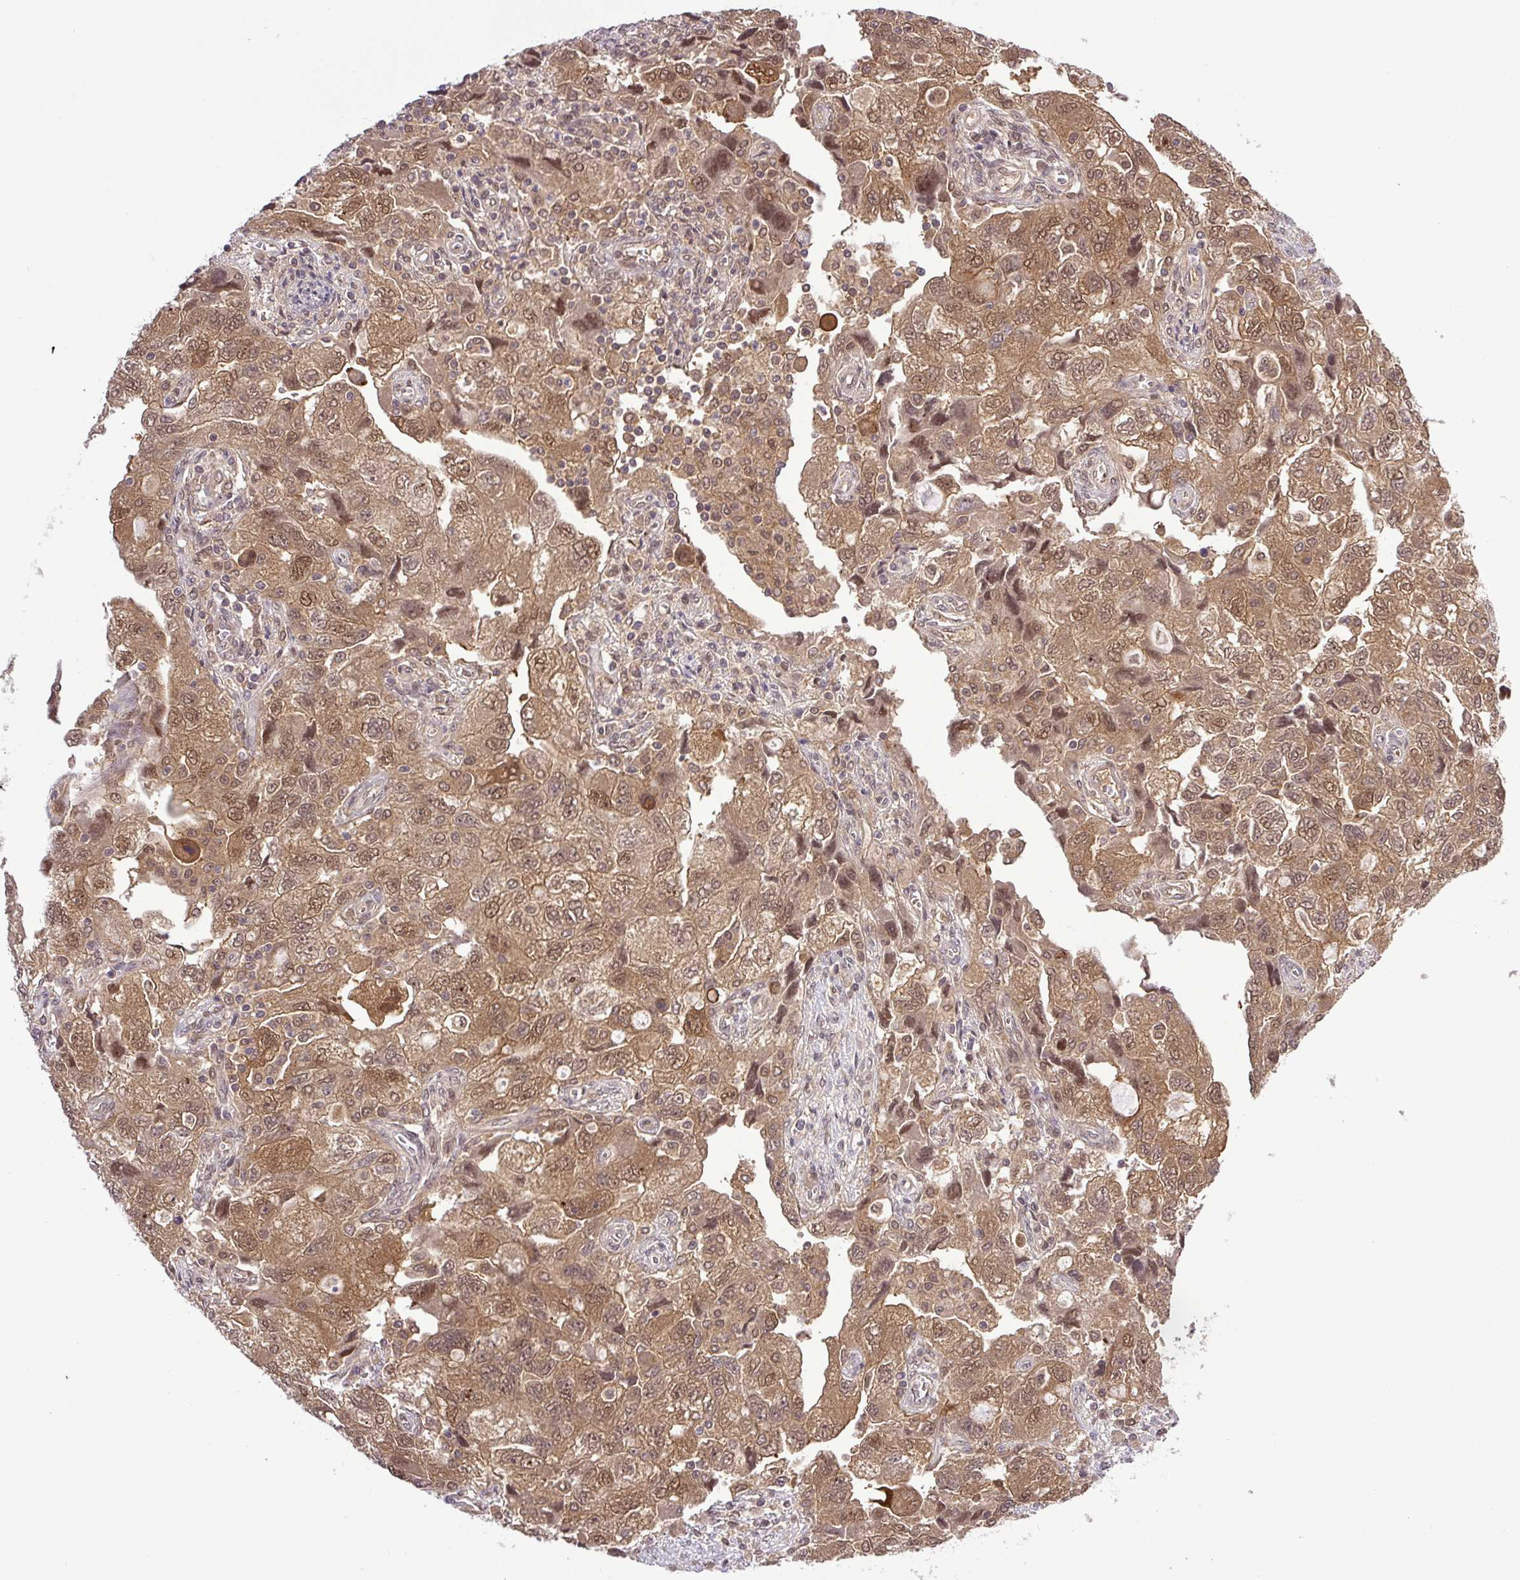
{"staining": {"intensity": "moderate", "quantity": ">75%", "location": "cytoplasmic/membranous,nuclear"}, "tissue": "ovarian cancer", "cell_type": "Tumor cells", "image_type": "cancer", "snomed": [{"axis": "morphology", "description": "Carcinoma, NOS"}, {"axis": "morphology", "description": "Cystadenocarcinoma, serous, NOS"}, {"axis": "topography", "description": "Ovary"}], "caption": "Immunohistochemistry micrograph of neoplastic tissue: human ovarian cancer (serous cystadenocarcinoma) stained using immunohistochemistry (IHC) reveals medium levels of moderate protein expression localized specifically in the cytoplasmic/membranous and nuclear of tumor cells, appearing as a cytoplasmic/membranous and nuclear brown color.", "gene": "SGTA", "patient": {"sex": "female", "age": 69}}